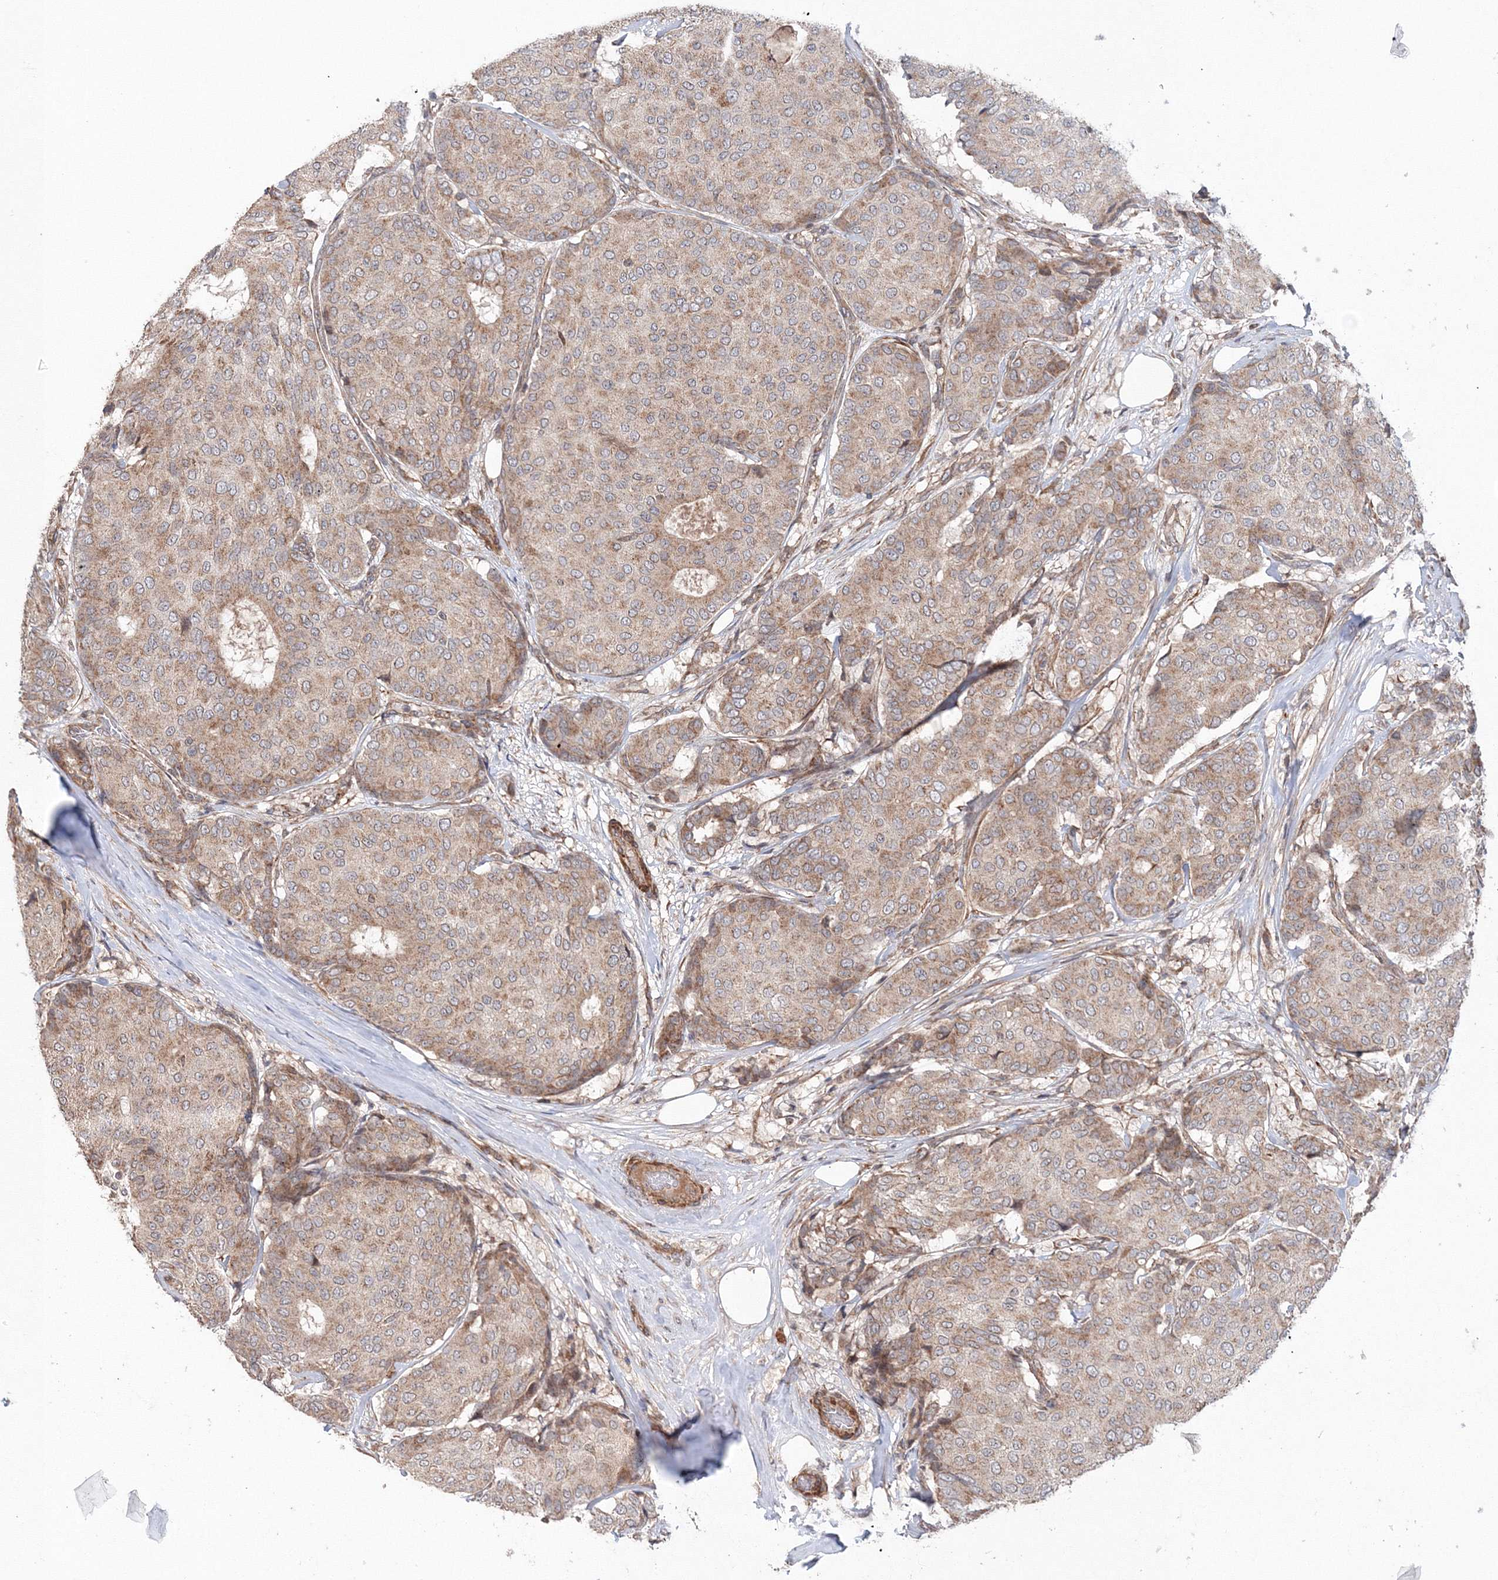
{"staining": {"intensity": "moderate", "quantity": ">75%", "location": "cytoplasmic/membranous"}, "tissue": "breast cancer", "cell_type": "Tumor cells", "image_type": "cancer", "snomed": [{"axis": "morphology", "description": "Duct carcinoma"}, {"axis": "topography", "description": "Breast"}], "caption": "Breast intraductal carcinoma stained for a protein (brown) shows moderate cytoplasmic/membranous positive positivity in about >75% of tumor cells.", "gene": "NOA1", "patient": {"sex": "female", "age": 75}}